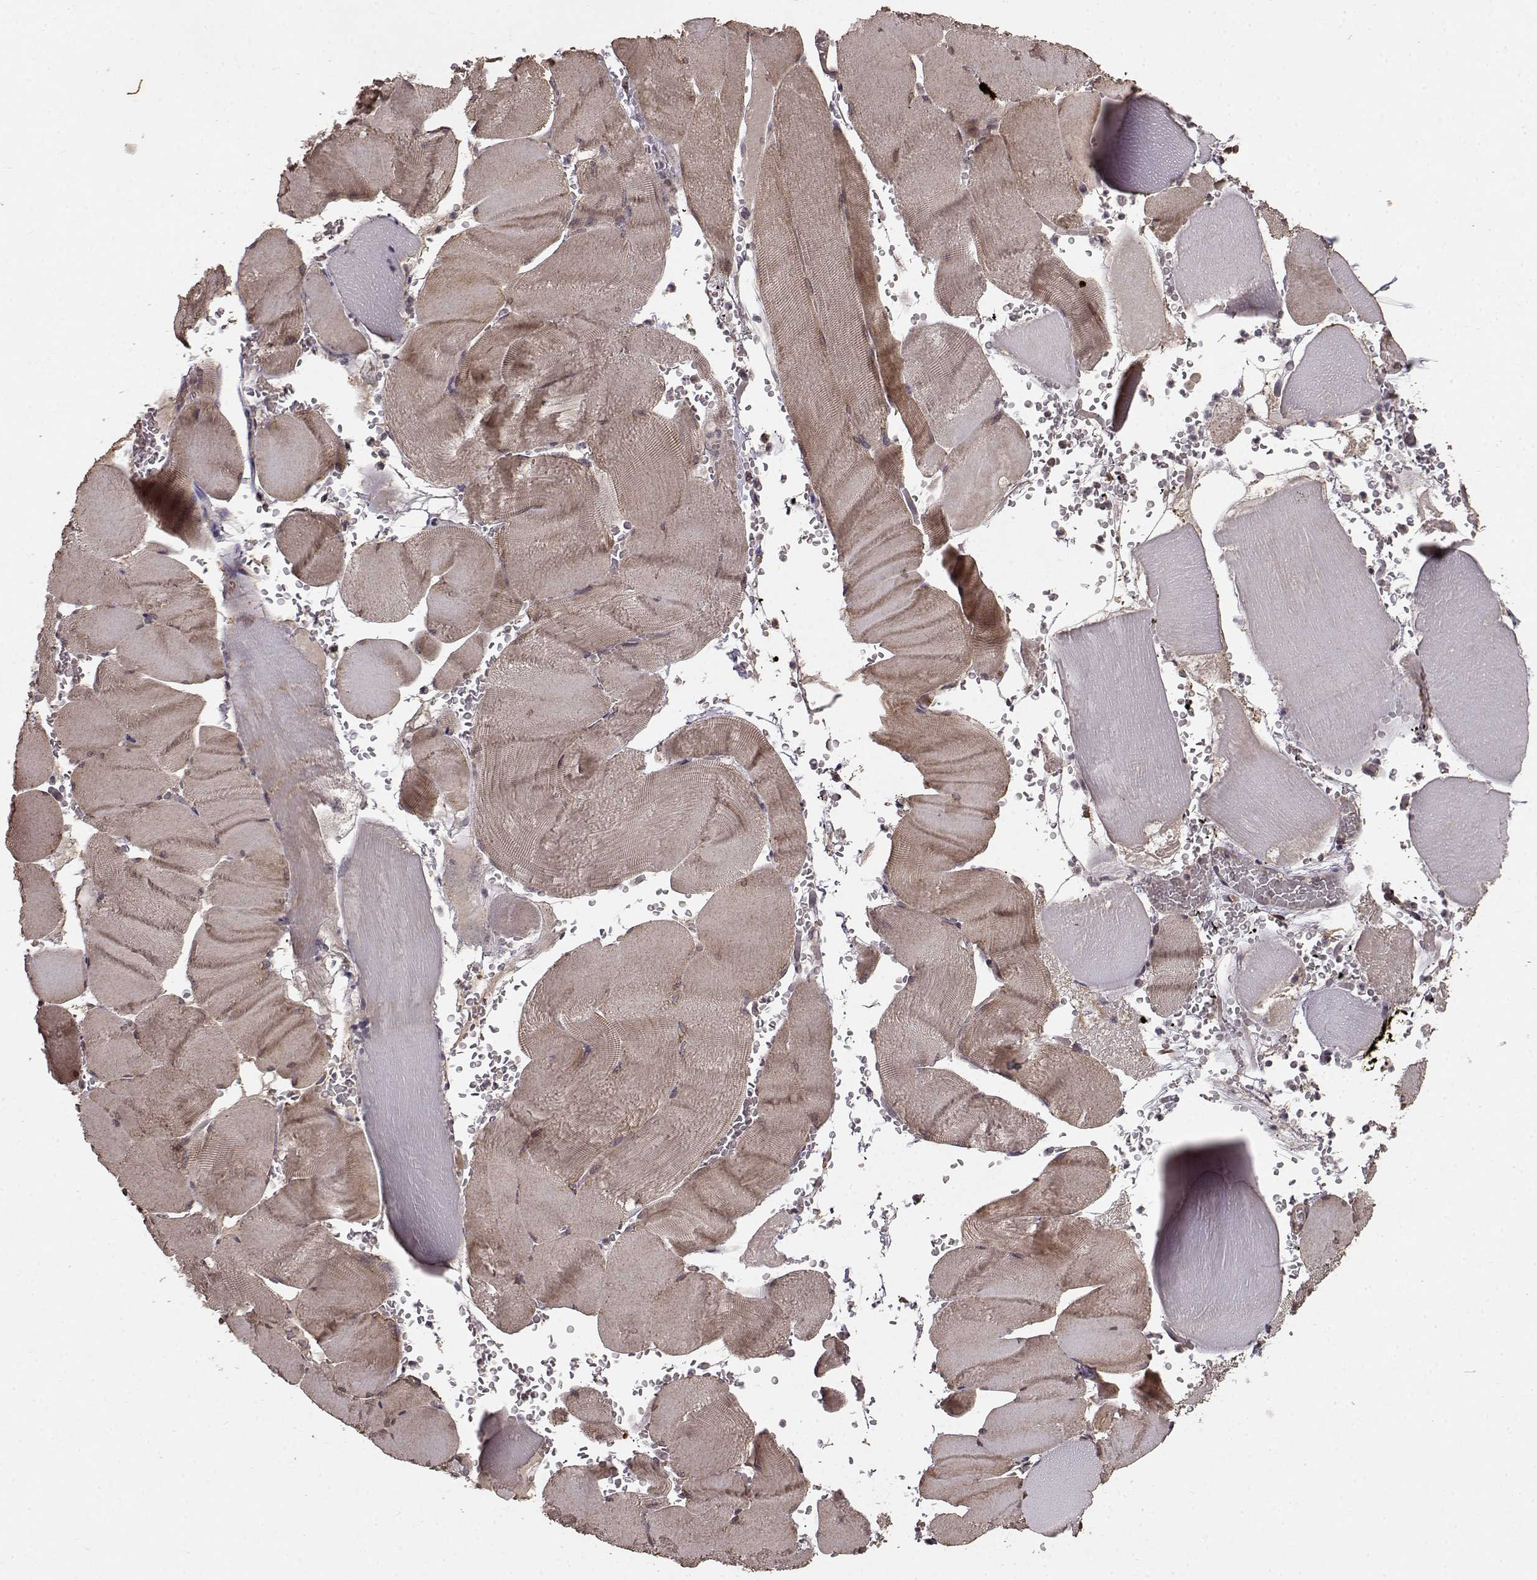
{"staining": {"intensity": "moderate", "quantity": ">75%", "location": "cytoplasmic/membranous"}, "tissue": "skeletal muscle", "cell_type": "Myocytes", "image_type": "normal", "snomed": [{"axis": "morphology", "description": "Normal tissue, NOS"}, {"axis": "topography", "description": "Skeletal muscle"}], "caption": "The image displays immunohistochemical staining of benign skeletal muscle. There is moderate cytoplasmic/membranous positivity is appreciated in approximately >75% of myocytes.", "gene": "USP15", "patient": {"sex": "male", "age": 56}}